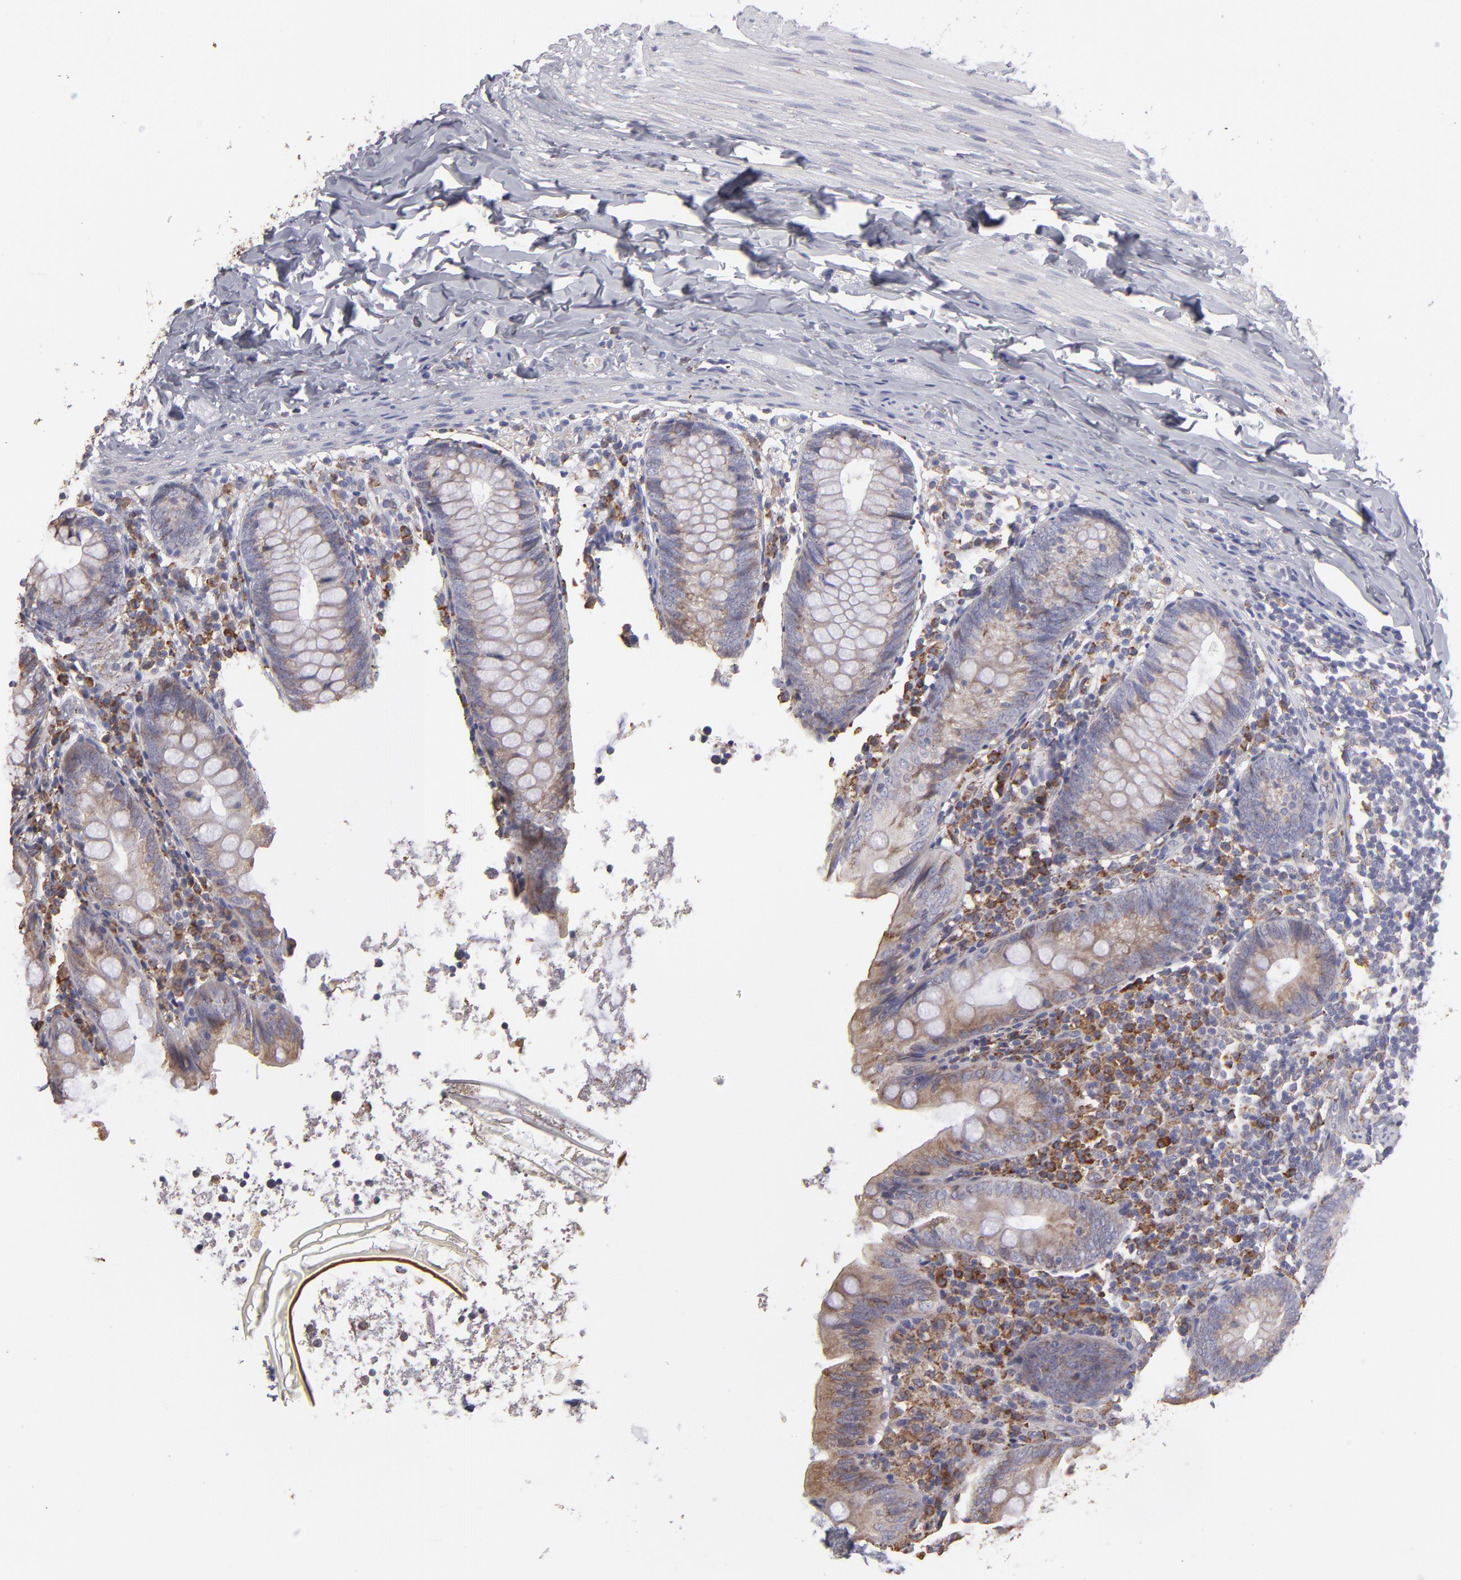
{"staining": {"intensity": "weak", "quantity": ">75%", "location": "cytoplasmic/membranous"}, "tissue": "appendix", "cell_type": "Glandular cells", "image_type": "normal", "snomed": [{"axis": "morphology", "description": "Normal tissue, NOS"}, {"axis": "topography", "description": "Appendix"}], "caption": "Glandular cells reveal low levels of weak cytoplasmic/membranous staining in approximately >75% of cells in benign appendix. (brown staining indicates protein expression, while blue staining denotes nuclei).", "gene": "CALR", "patient": {"sex": "male", "age": 7}}